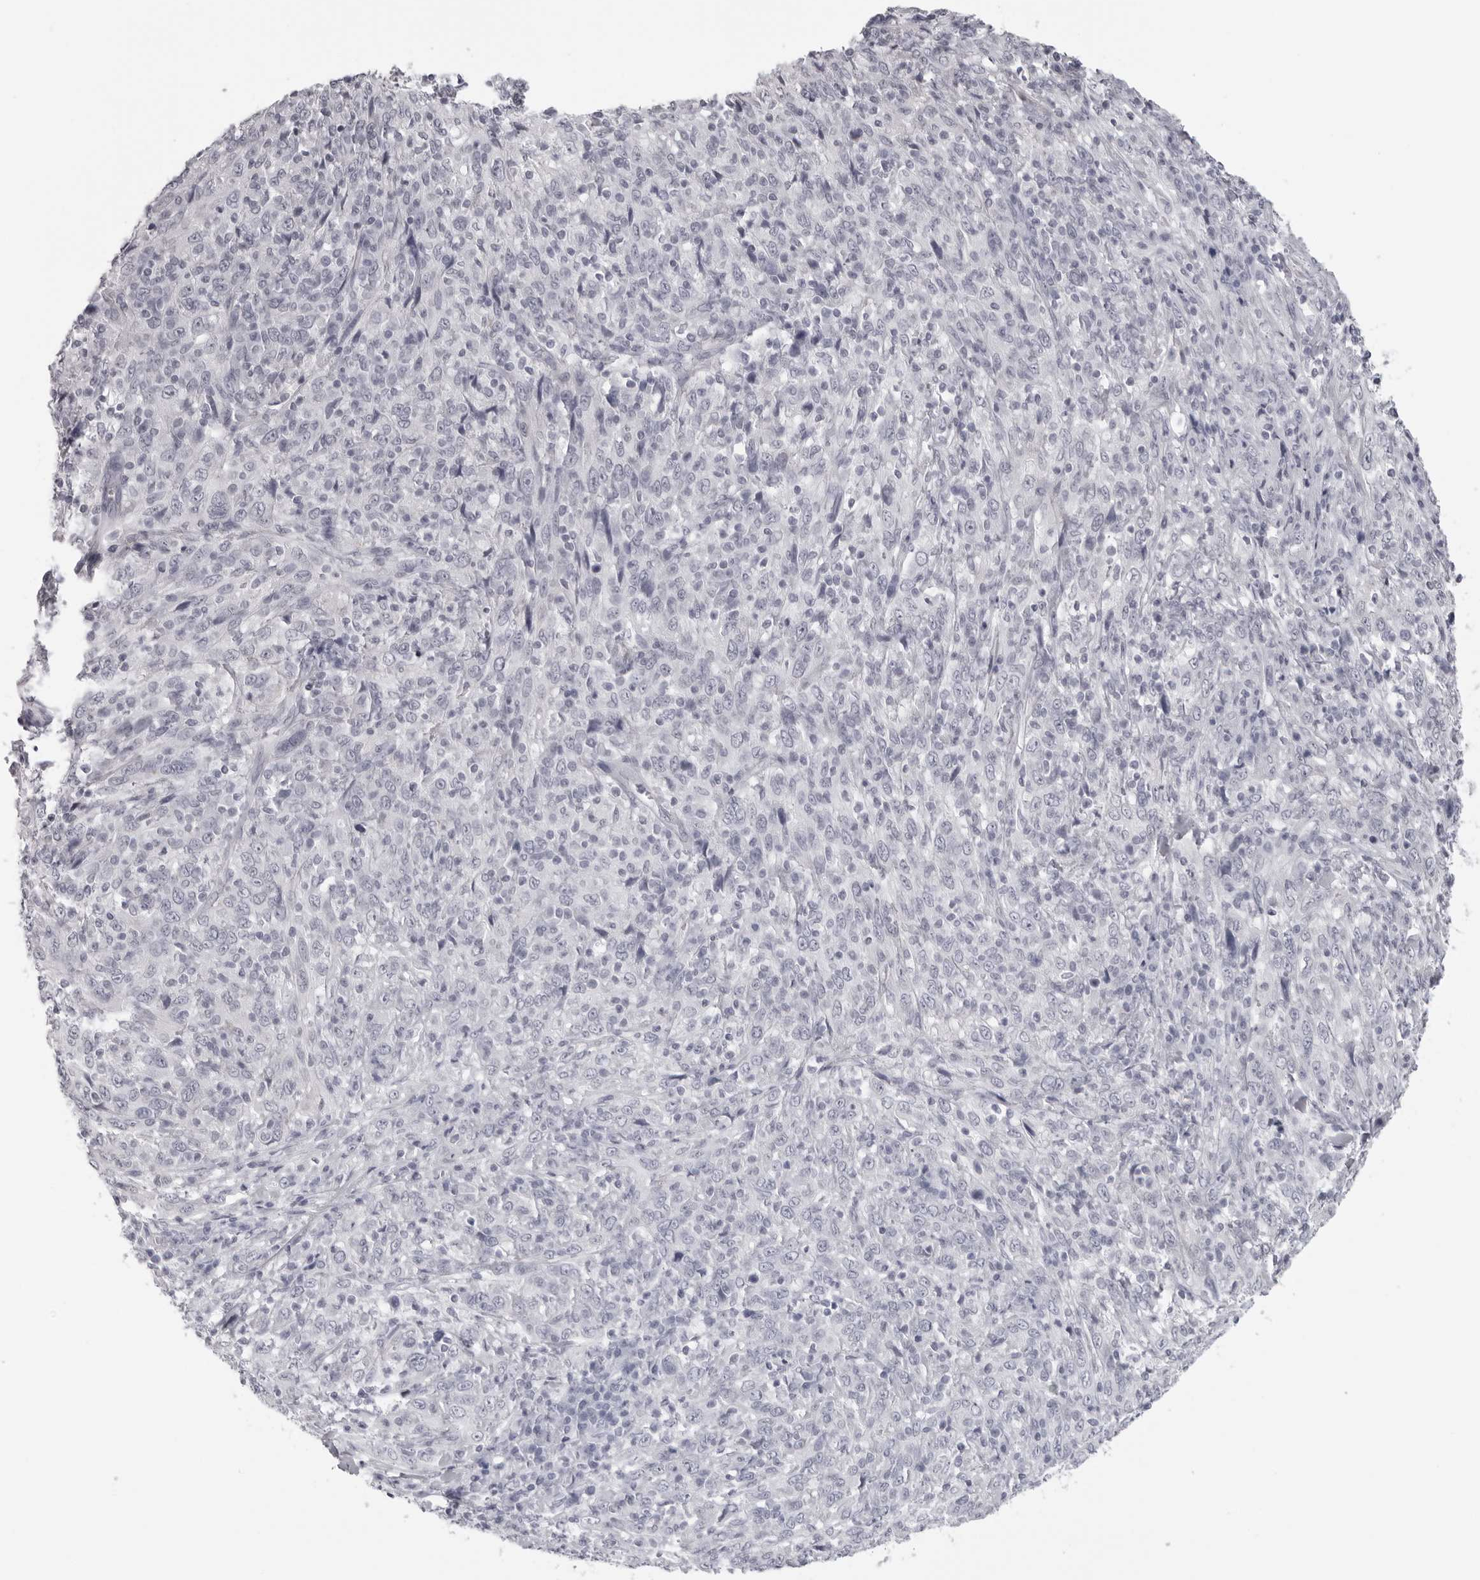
{"staining": {"intensity": "negative", "quantity": "none", "location": "none"}, "tissue": "cervical cancer", "cell_type": "Tumor cells", "image_type": "cancer", "snomed": [{"axis": "morphology", "description": "Squamous cell carcinoma, NOS"}, {"axis": "topography", "description": "Cervix"}], "caption": "IHC image of neoplastic tissue: cervical squamous cell carcinoma stained with DAB (3,3'-diaminobenzidine) displays no significant protein expression in tumor cells.", "gene": "DNALI1", "patient": {"sex": "female", "age": 46}}